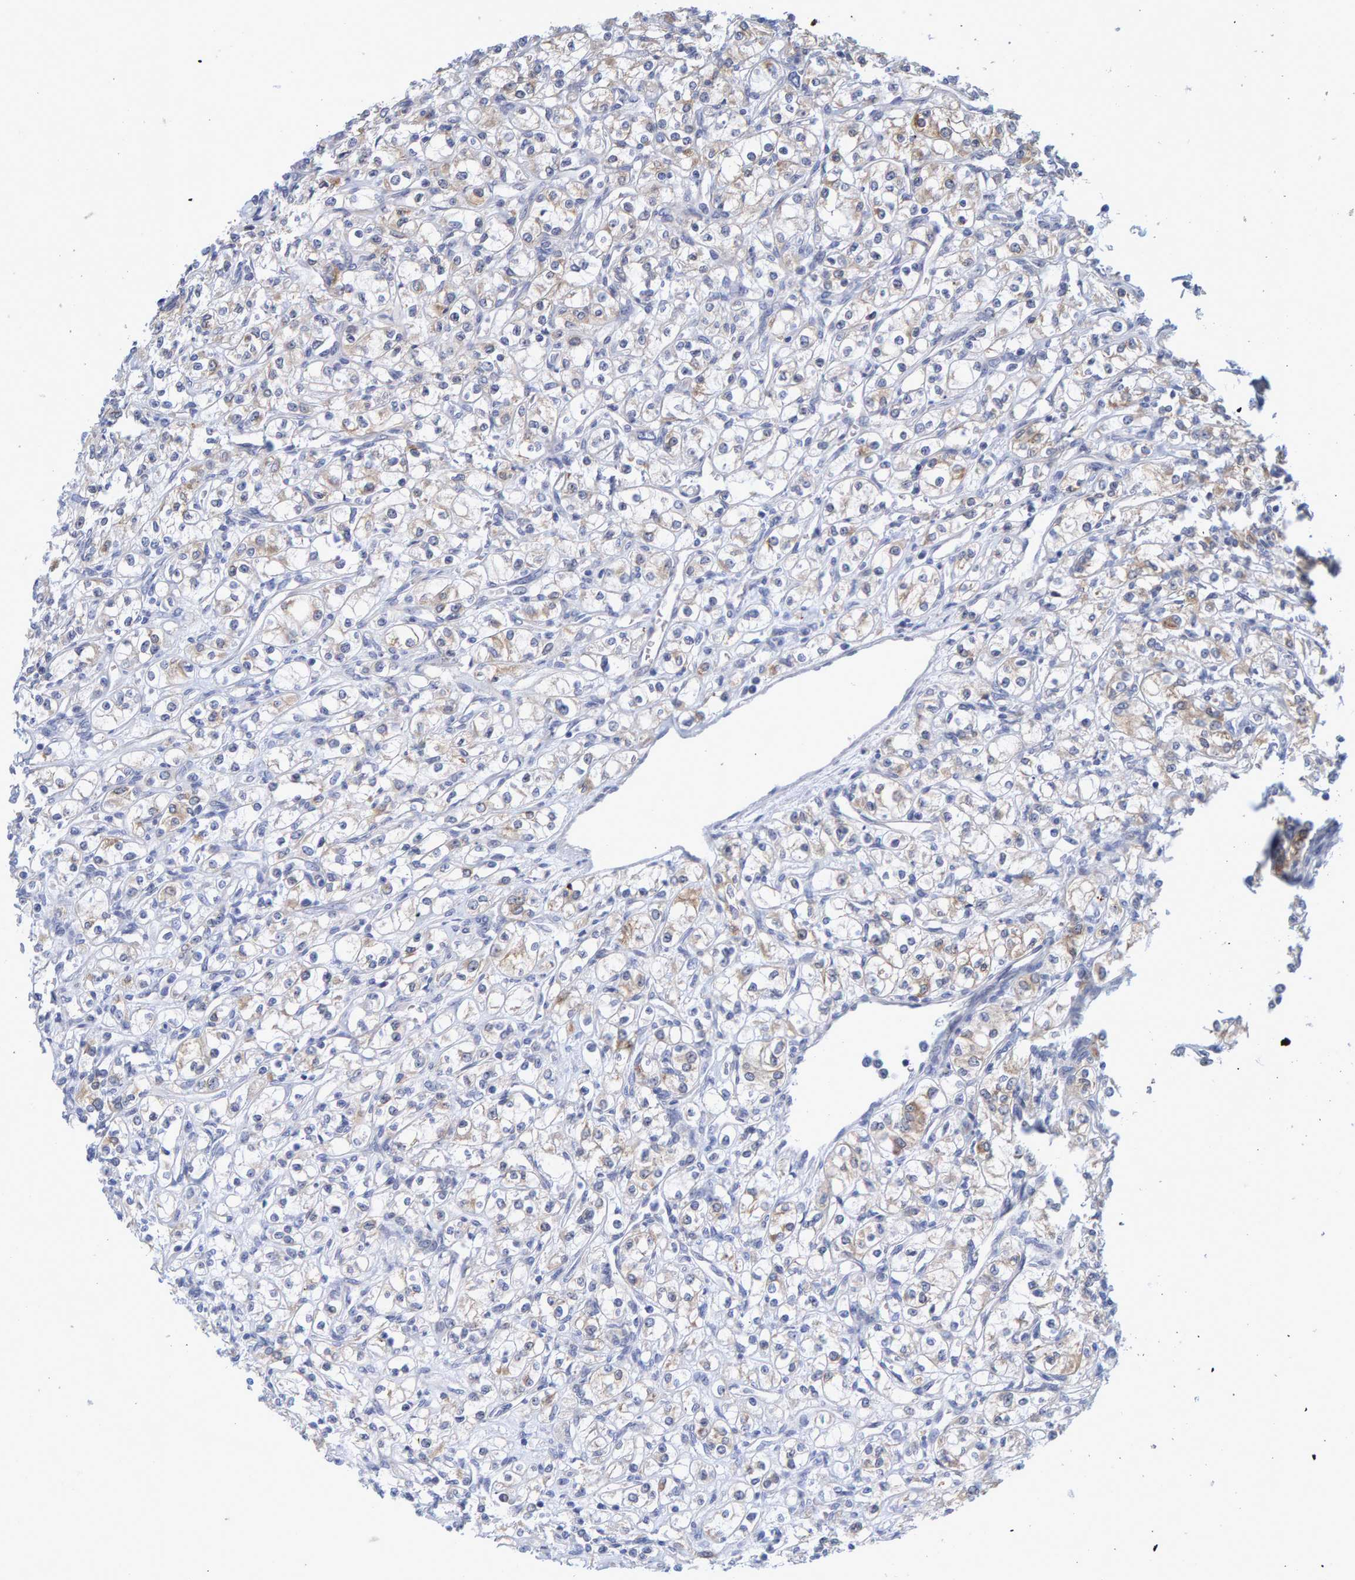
{"staining": {"intensity": "weak", "quantity": "25%-75%", "location": "cytoplasmic/membranous"}, "tissue": "renal cancer", "cell_type": "Tumor cells", "image_type": "cancer", "snomed": [{"axis": "morphology", "description": "Adenocarcinoma, NOS"}, {"axis": "topography", "description": "Kidney"}], "caption": "Tumor cells reveal low levels of weak cytoplasmic/membranous staining in about 25%-75% of cells in renal adenocarcinoma. Immunohistochemistry (ihc) stains the protein of interest in brown and the nuclei are stained blue.", "gene": "ZNF77", "patient": {"sex": "male", "age": 77}}